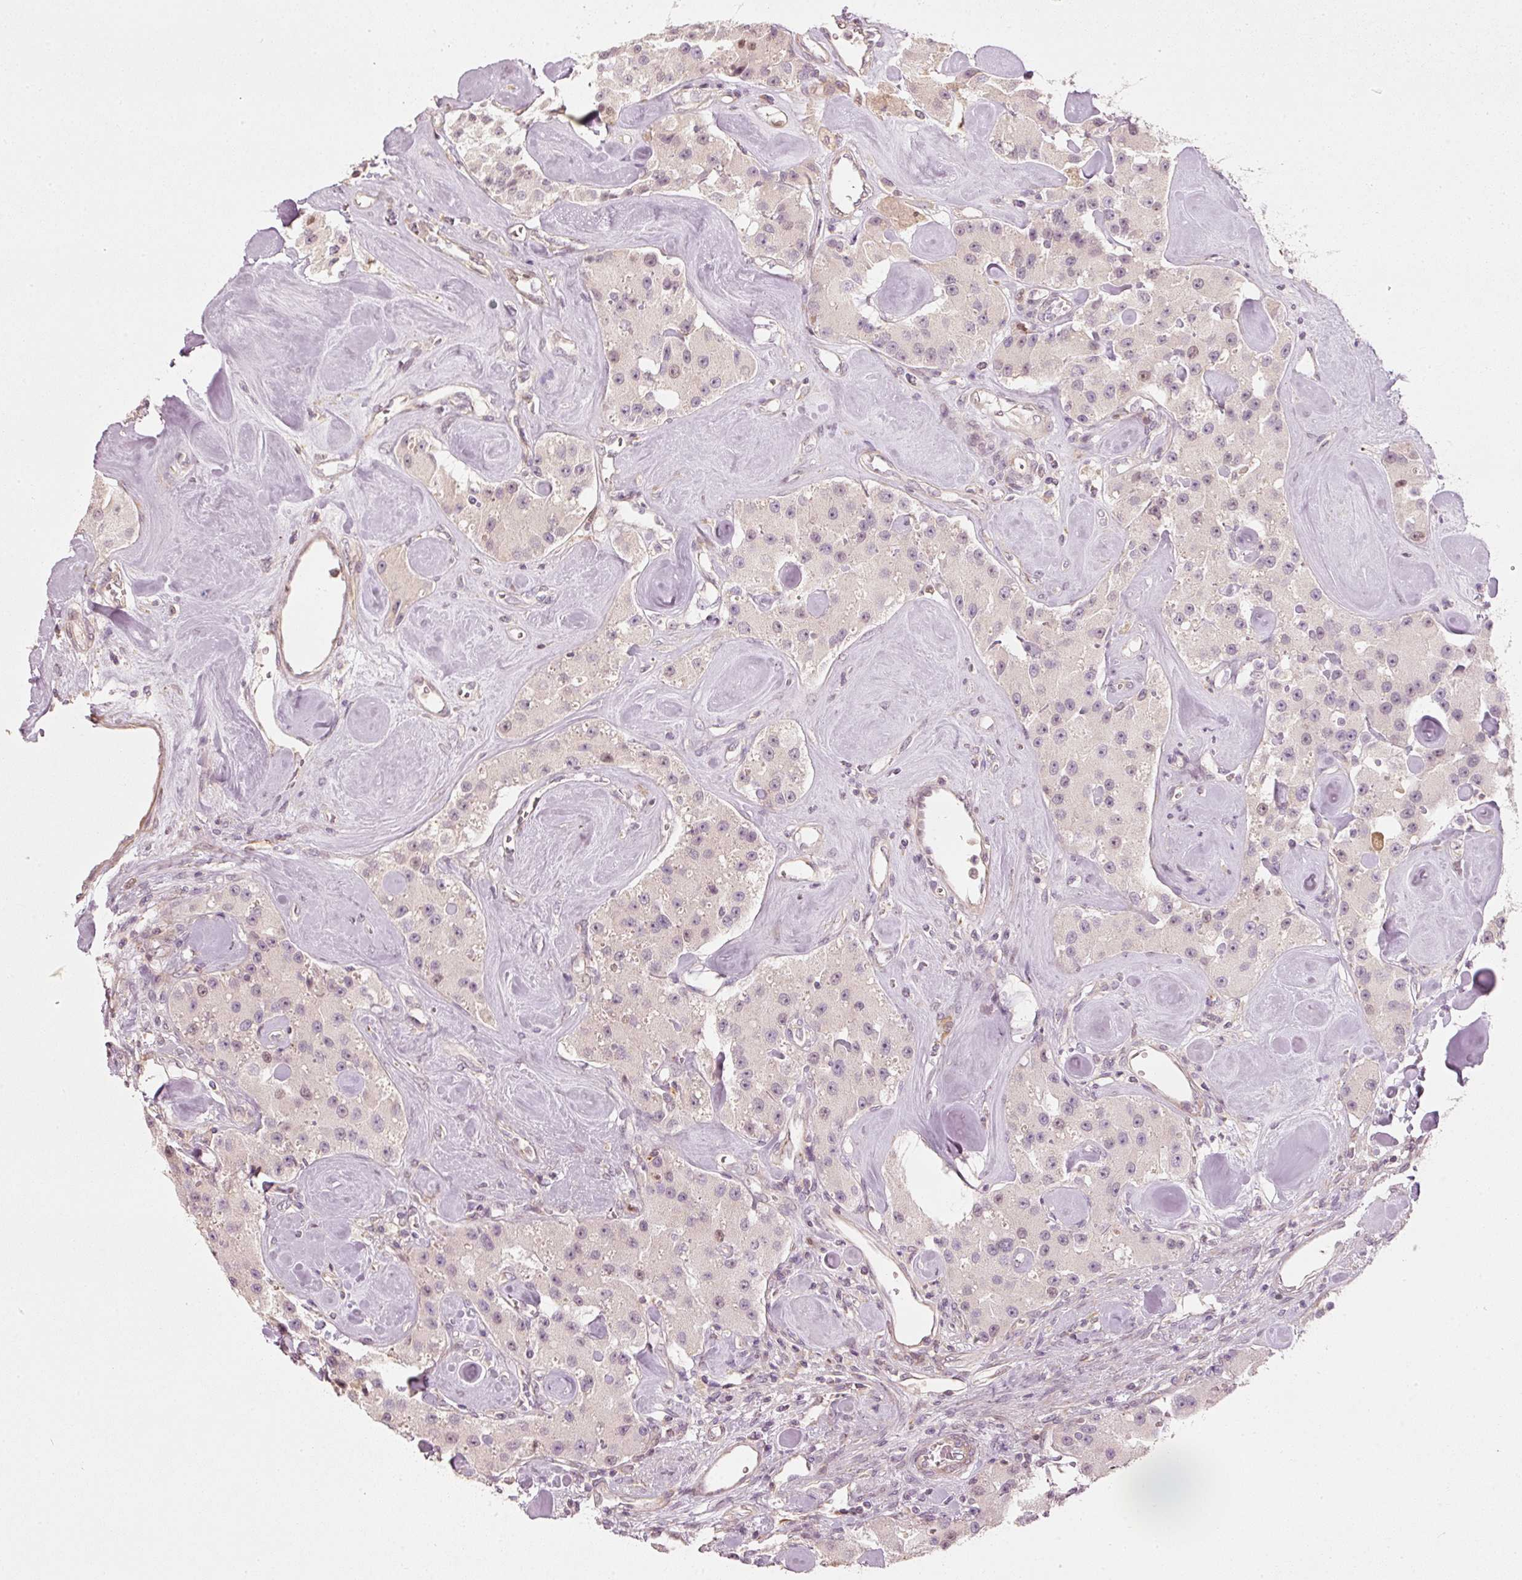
{"staining": {"intensity": "negative", "quantity": "none", "location": "none"}, "tissue": "carcinoid", "cell_type": "Tumor cells", "image_type": "cancer", "snomed": [{"axis": "morphology", "description": "Carcinoid, malignant, NOS"}, {"axis": "topography", "description": "Pancreas"}], "caption": "IHC image of human carcinoid stained for a protein (brown), which reveals no positivity in tumor cells.", "gene": "TREX2", "patient": {"sex": "male", "age": 41}}